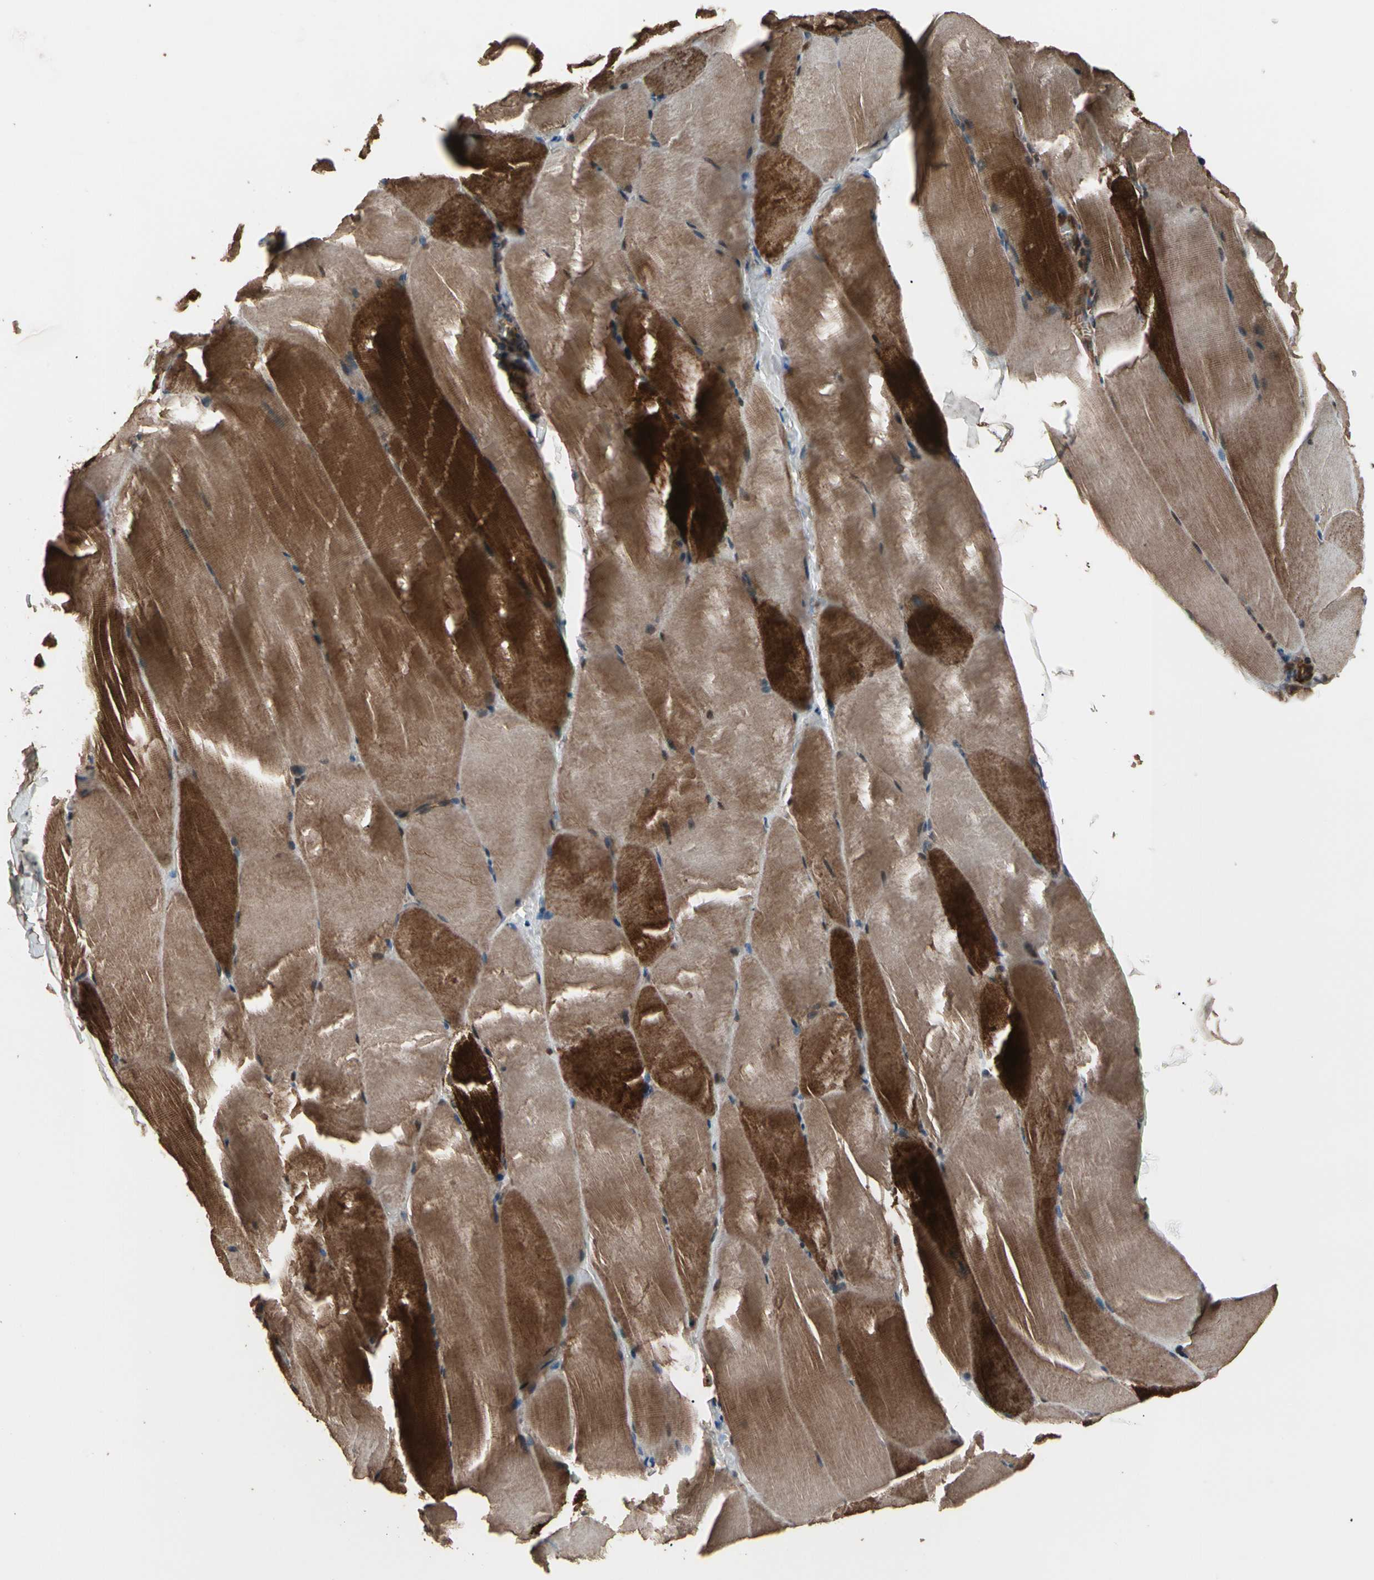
{"staining": {"intensity": "strong", "quantity": "25%-75%", "location": "cytoplasmic/membranous,nuclear"}, "tissue": "skeletal muscle", "cell_type": "Myocytes", "image_type": "normal", "snomed": [{"axis": "morphology", "description": "Normal tissue, NOS"}, {"axis": "topography", "description": "Skeletal muscle"}], "caption": "Immunohistochemistry of unremarkable human skeletal muscle exhibits high levels of strong cytoplasmic/membranous,nuclear positivity in approximately 25%-75% of myocytes.", "gene": "AGBL2", "patient": {"sex": "male", "age": 71}}